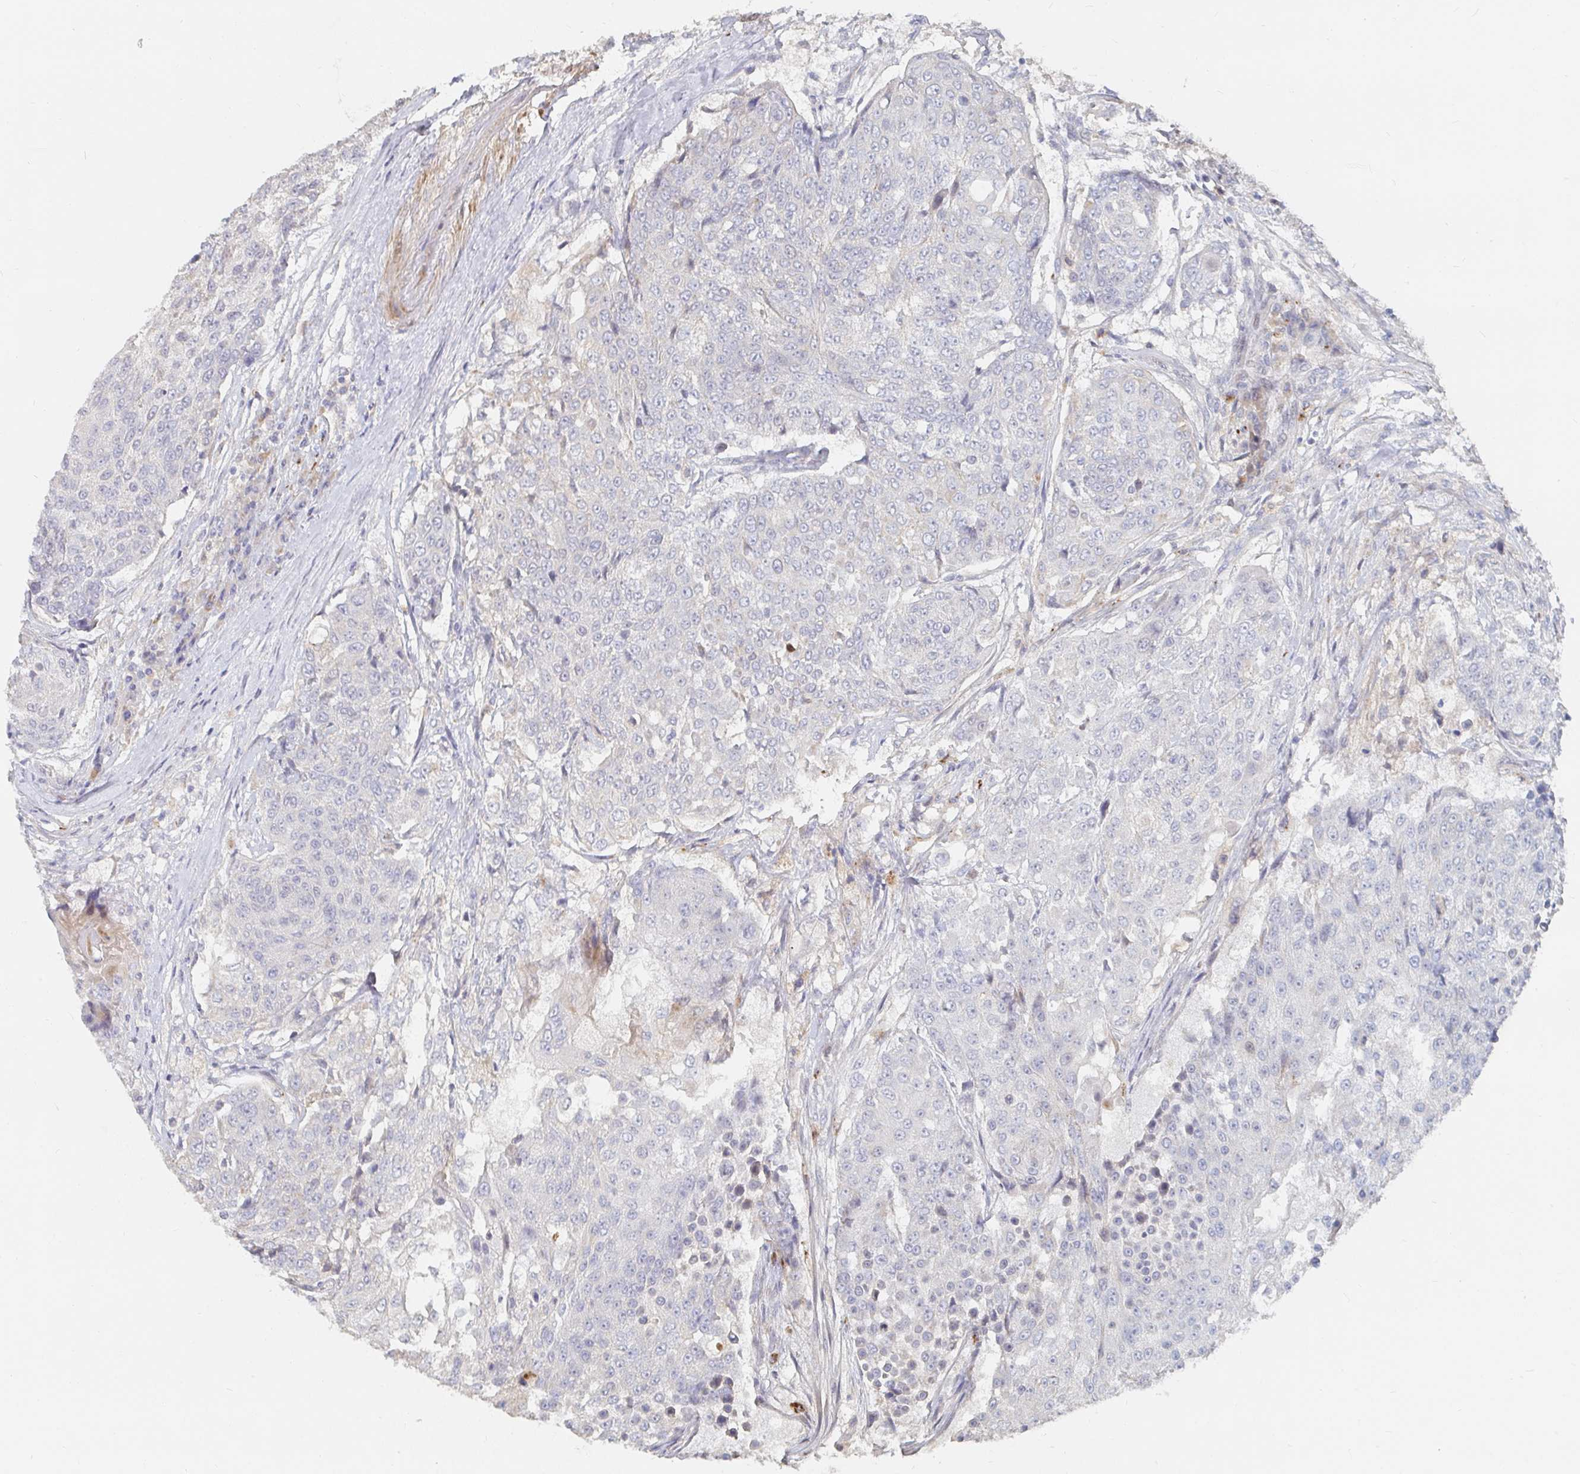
{"staining": {"intensity": "negative", "quantity": "none", "location": "none"}, "tissue": "urothelial cancer", "cell_type": "Tumor cells", "image_type": "cancer", "snomed": [{"axis": "morphology", "description": "Urothelial carcinoma, High grade"}, {"axis": "topography", "description": "Urinary bladder"}], "caption": "High power microscopy micrograph of an IHC micrograph of urothelial cancer, revealing no significant expression in tumor cells.", "gene": "NME9", "patient": {"sex": "female", "age": 63}}